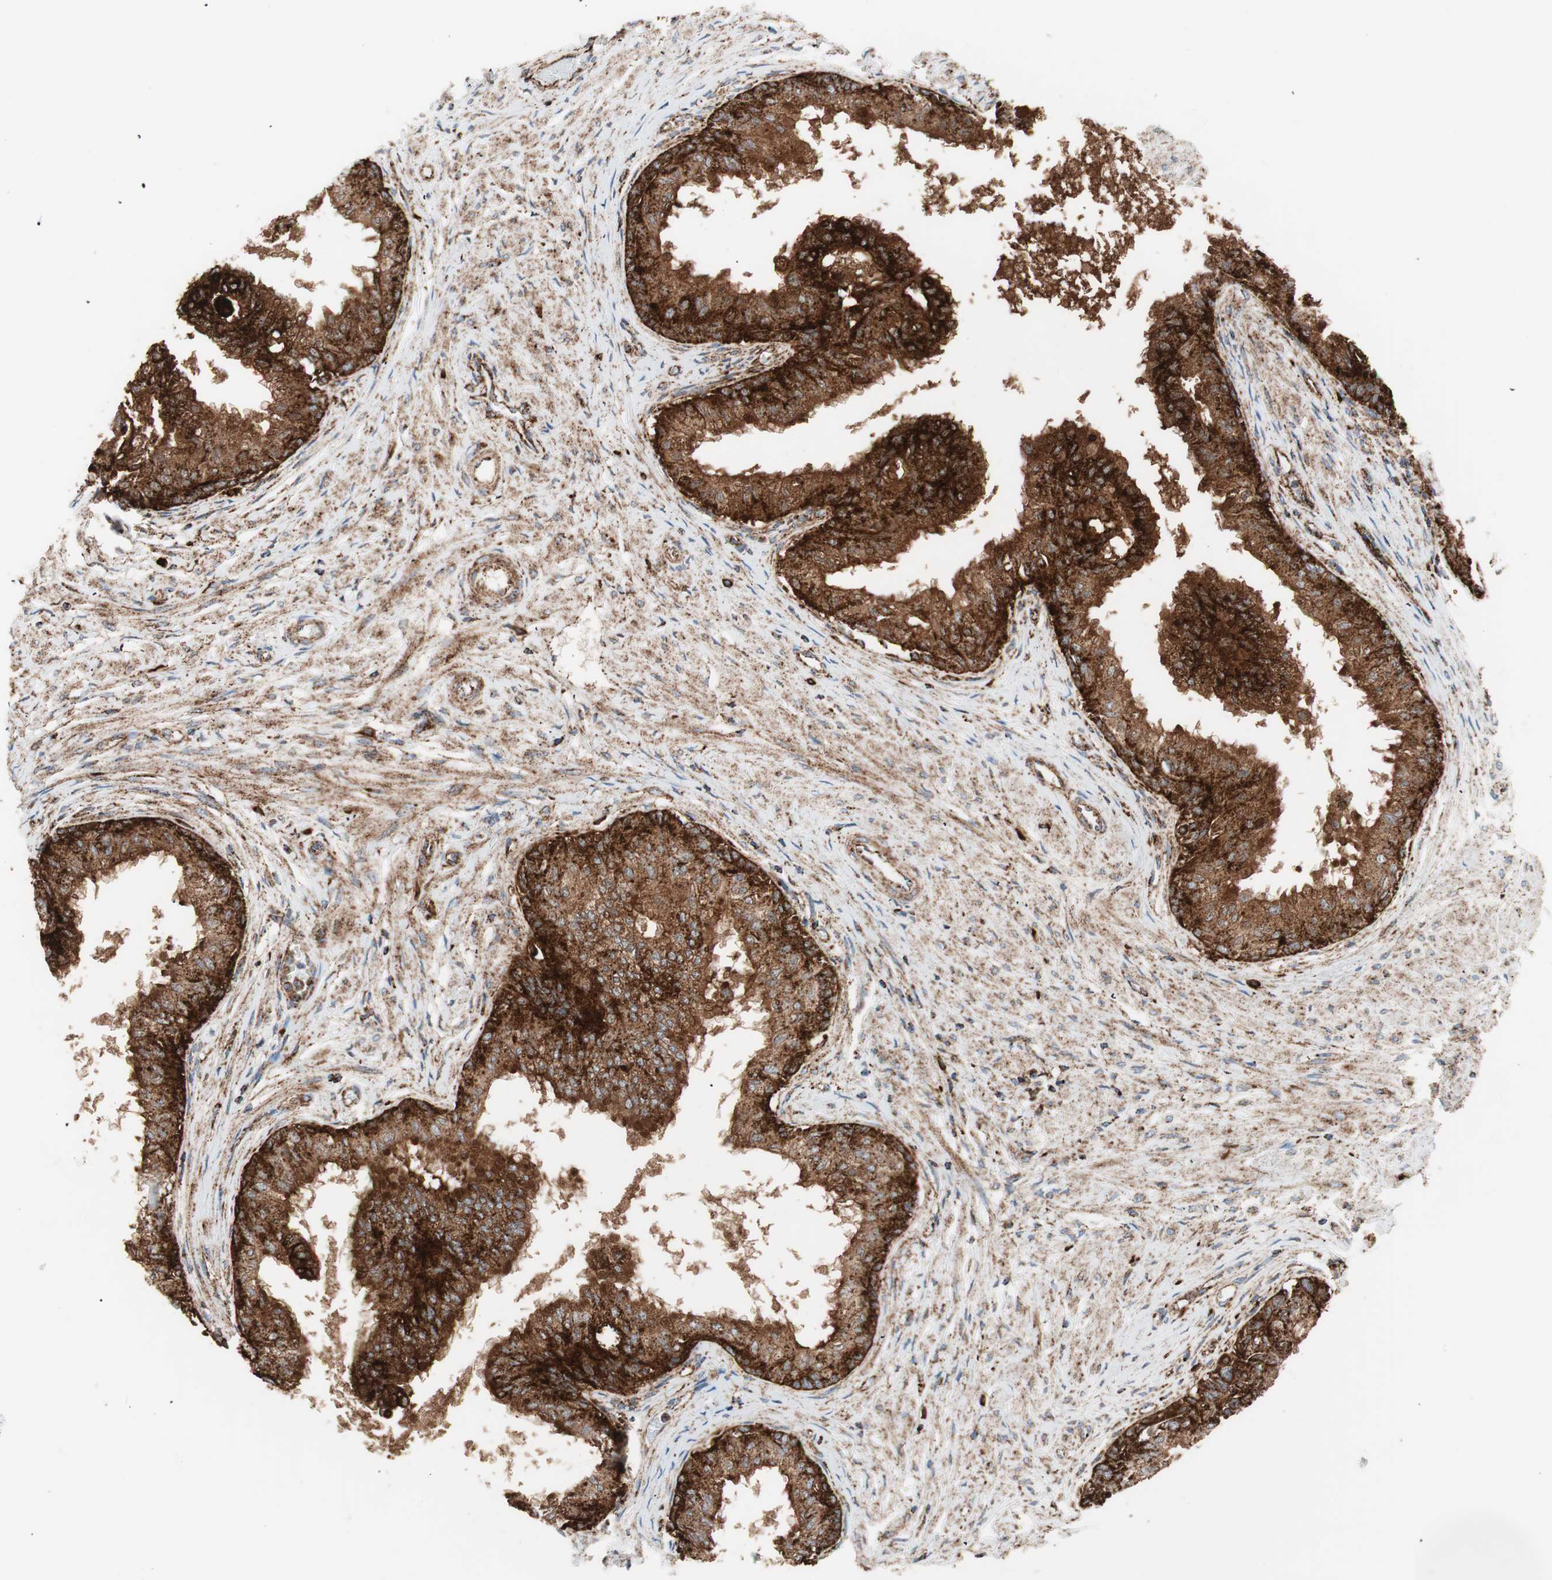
{"staining": {"intensity": "strong", "quantity": ">75%", "location": "cytoplasmic/membranous"}, "tissue": "prostate", "cell_type": "Glandular cells", "image_type": "normal", "snomed": [{"axis": "morphology", "description": "Normal tissue, NOS"}, {"axis": "topography", "description": "Prostate"}, {"axis": "topography", "description": "Seminal veicle"}], "caption": "Immunohistochemical staining of unremarkable prostate demonstrates high levels of strong cytoplasmic/membranous expression in approximately >75% of glandular cells.", "gene": "LAMP1", "patient": {"sex": "male", "age": 60}}